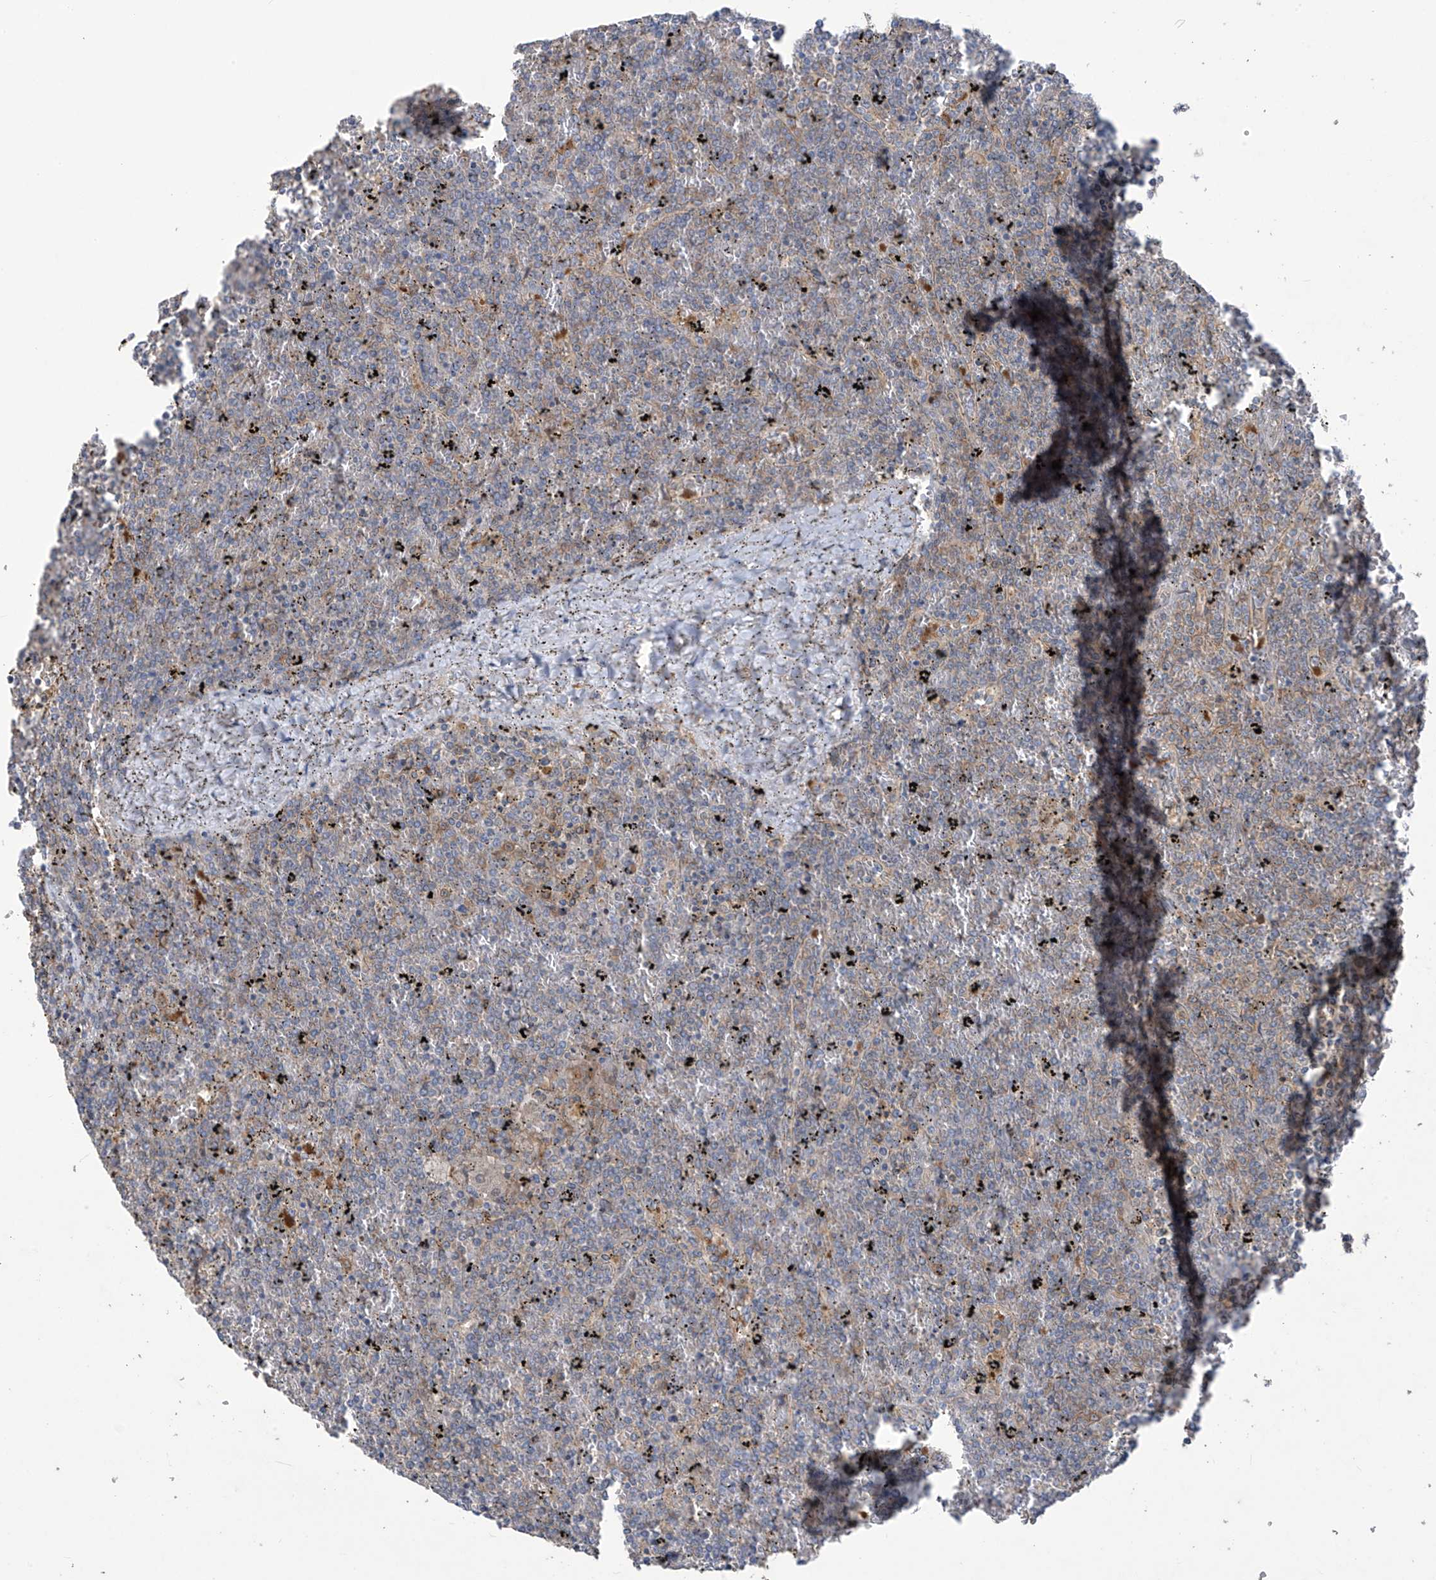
{"staining": {"intensity": "moderate", "quantity": "25%-75%", "location": "cytoplasmic/membranous"}, "tissue": "lymphoma", "cell_type": "Tumor cells", "image_type": "cancer", "snomed": [{"axis": "morphology", "description": "Malignant lymphoma, non-Hodgkin's type, Low grade"}, {"axis": "topography", "description": "Spleen"}], "caption": "Lymphoma tissue exhibits moderate cytoplasmic/membranous positivity in about 25%-75% of tumor cells, visualized by immunohistochemistry.", "gene": "ADI1", "patient": {"sex": "female", "age": 19}}